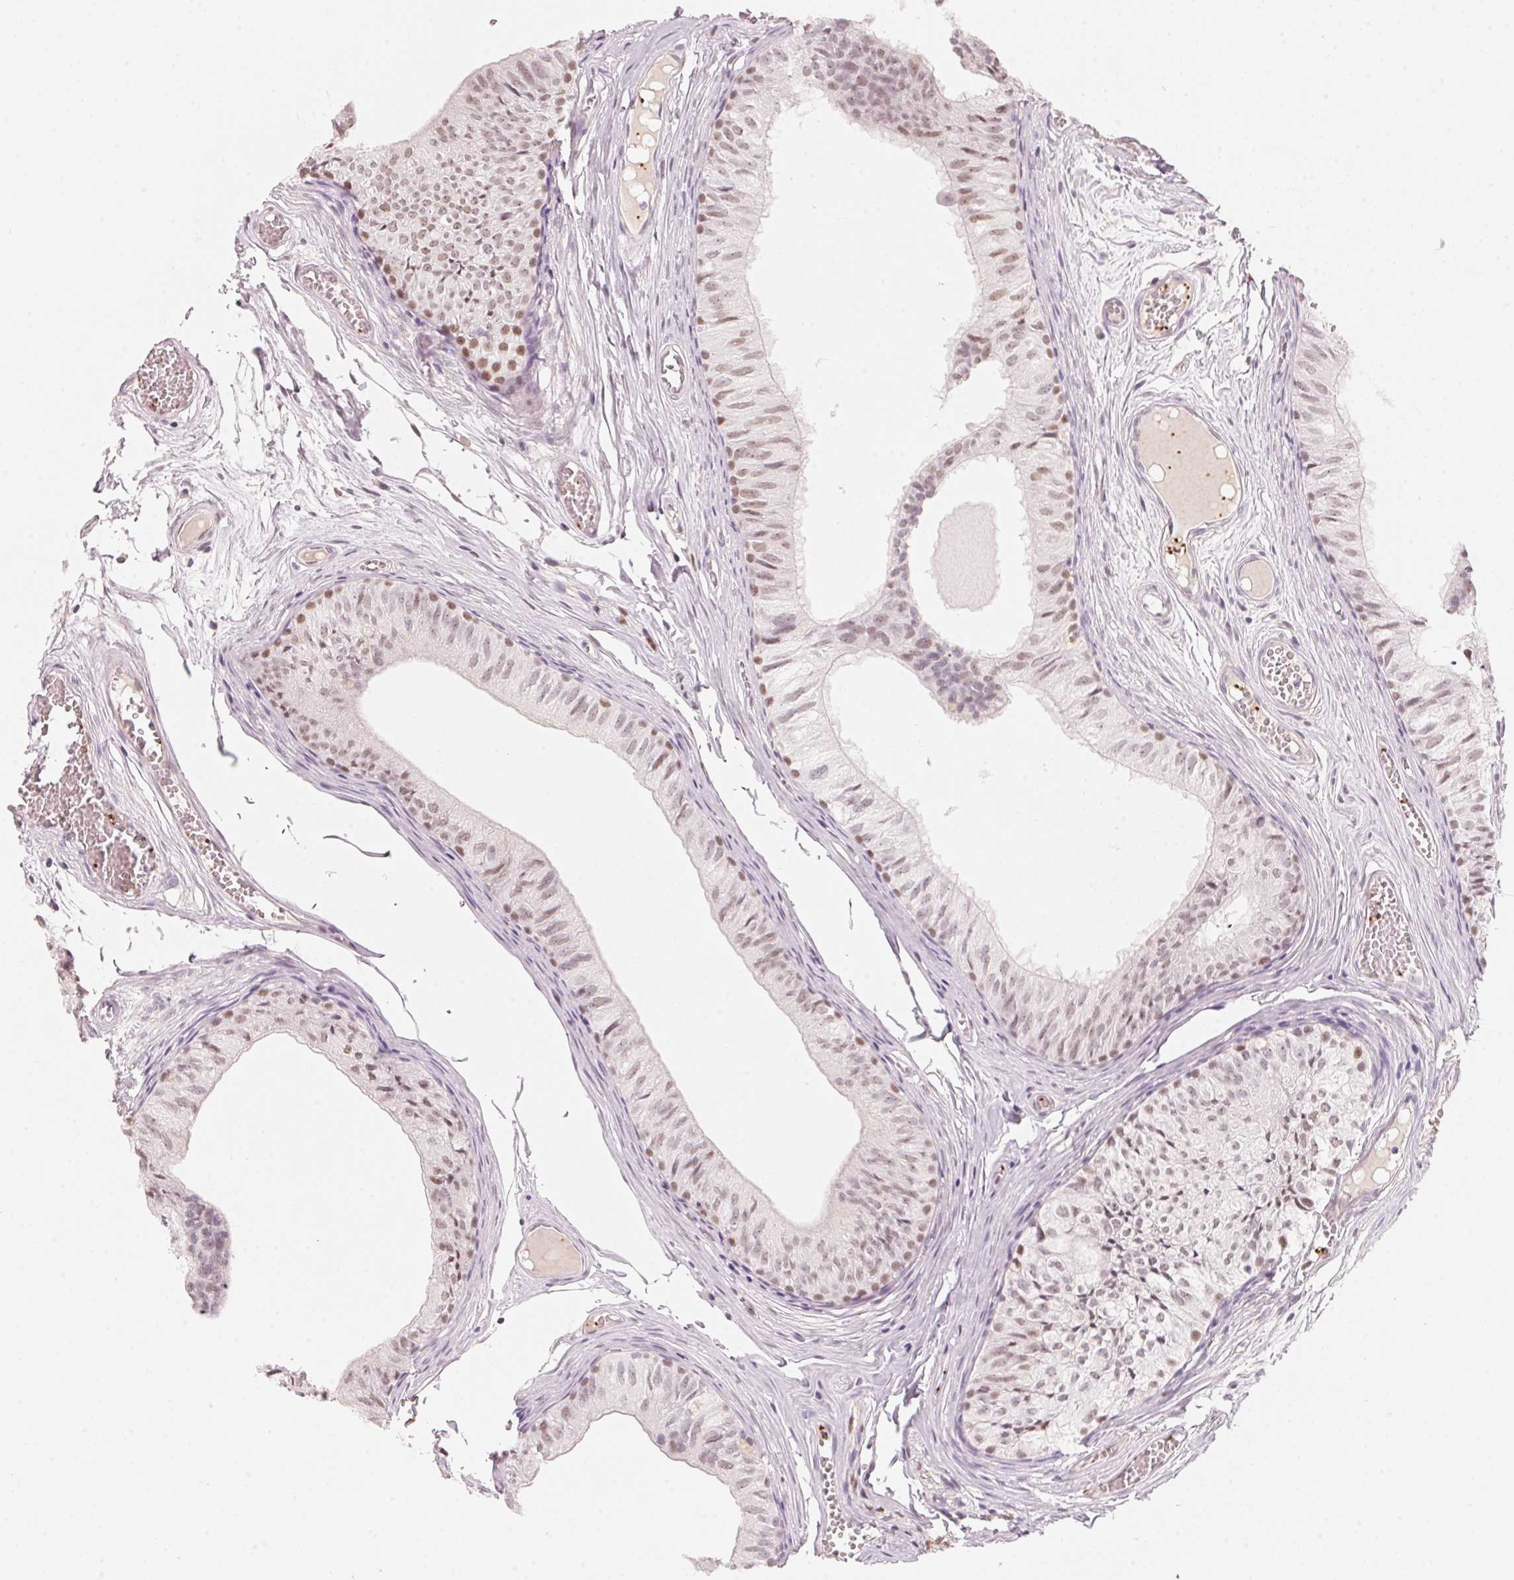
{"staining": {"intensity": "moderate", "quantity": "25%-75%", "location": "nuclear"}, "tissue": "epididymis", "cell_type": "Glandular cells", "image_type": "normal", "snomed": [{"axis": "morphology", "description": "Normal tissue, NOS"}, {"axis": "topography", "description": "Epididymis"}], "caption": "An image of human epididymis stained for a protein demonstrates moderate nuclear brown staining in glandular cells. (DAB = brown stain, brightfield microscopy at high magnification).", "gene": "ARHGAP22", "patient": {"sex": "male", "age": 25}}